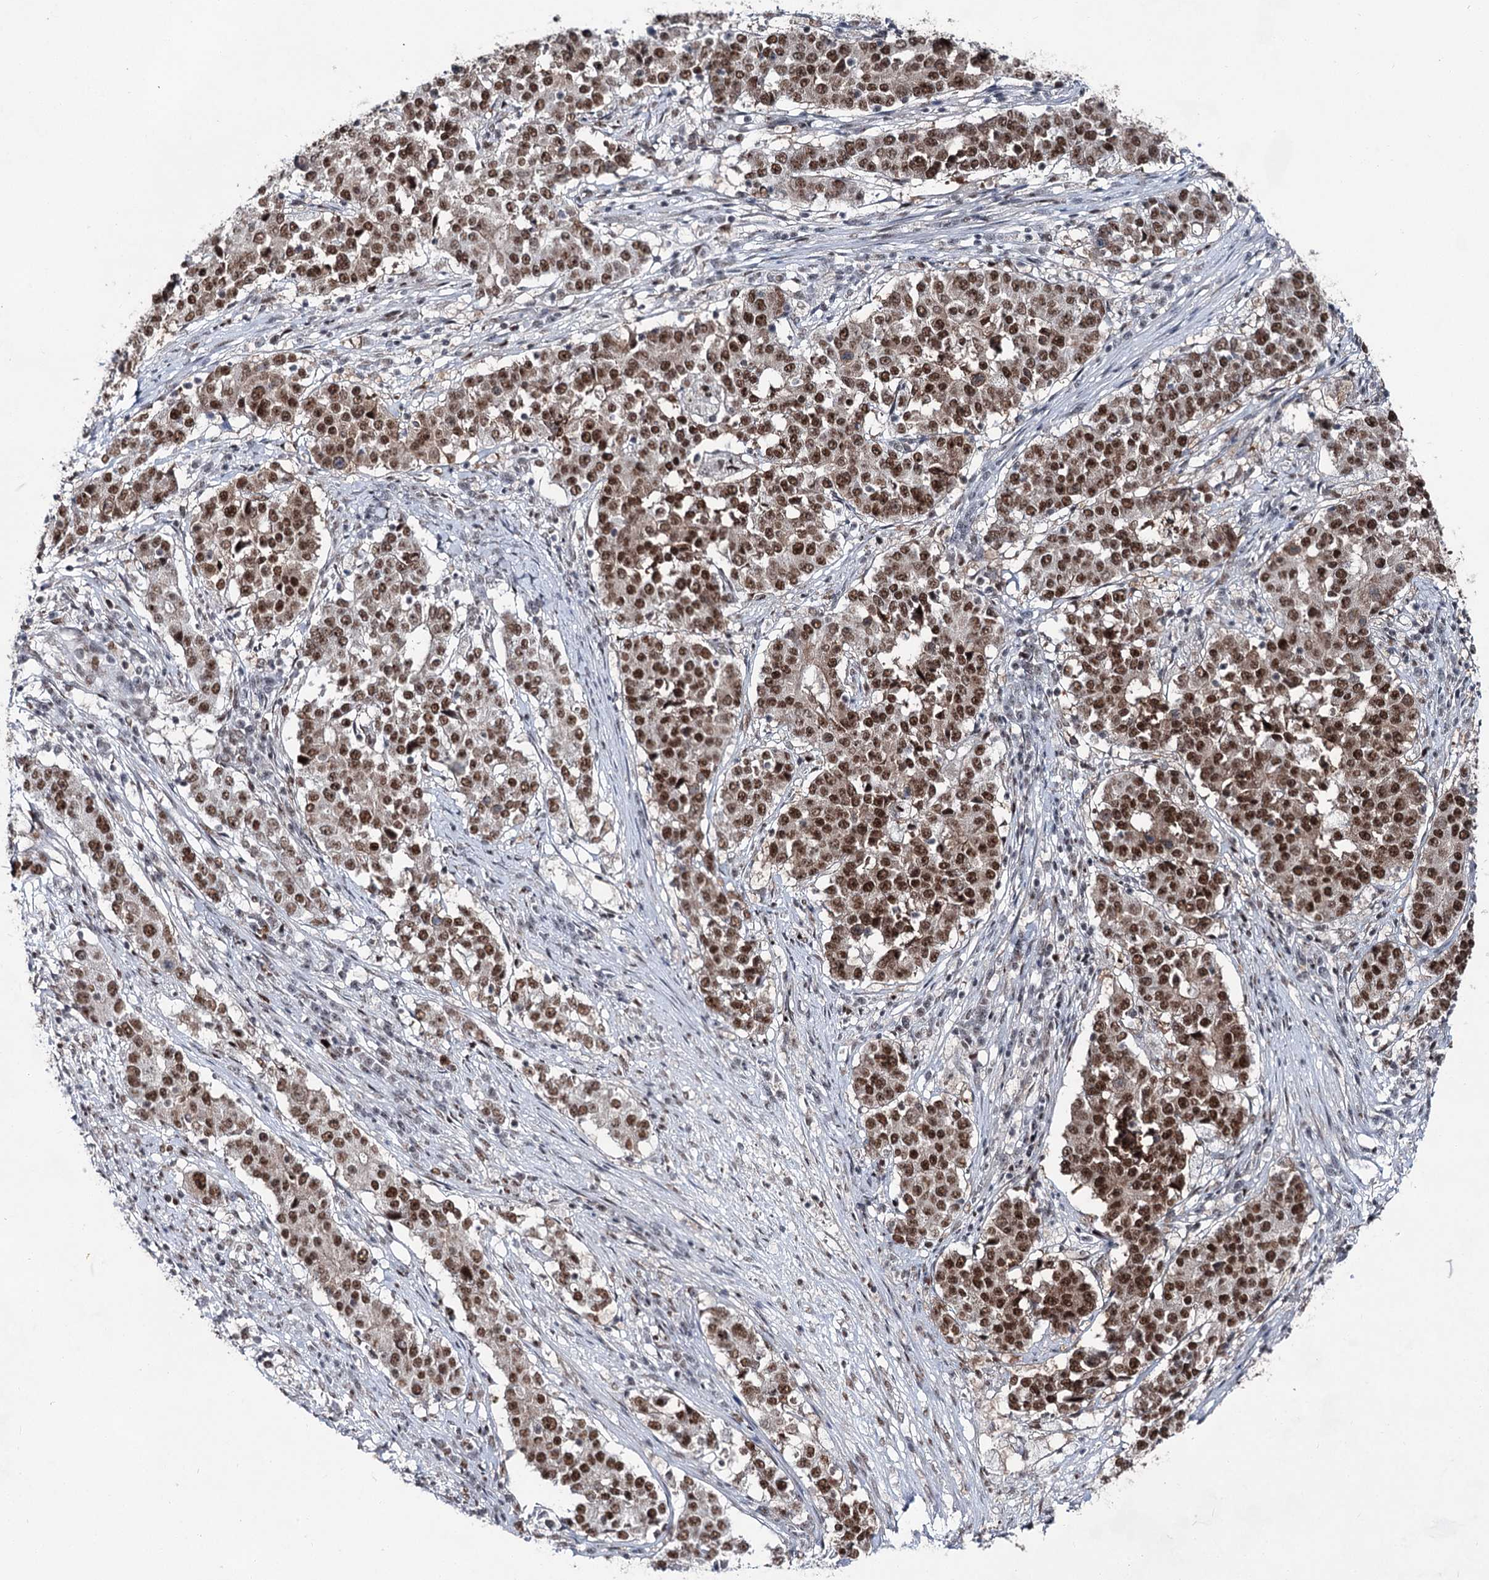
{"staining": {"intensity": "moderate", "quantity": ">75%", "location": "nuclear"}, "tissue": "stomach cancer", "cell_type": "Tumor cells", "image_type": "cancer", "snomed": [{"axis": "morphology", "description": "Adenocarcinoma, NOS"}, {"axis": "topography", "description": "Stomach"}], "caption": "IHC histopathology image of stomach cancer (adenocarcinoma) stained for a protein (brown), which shows medium levels of moderate nuclear staining in approximately >75% of tumor cells.", "gene": "ZCCHC8", "patient": {"sex": "male", "age": 59}}